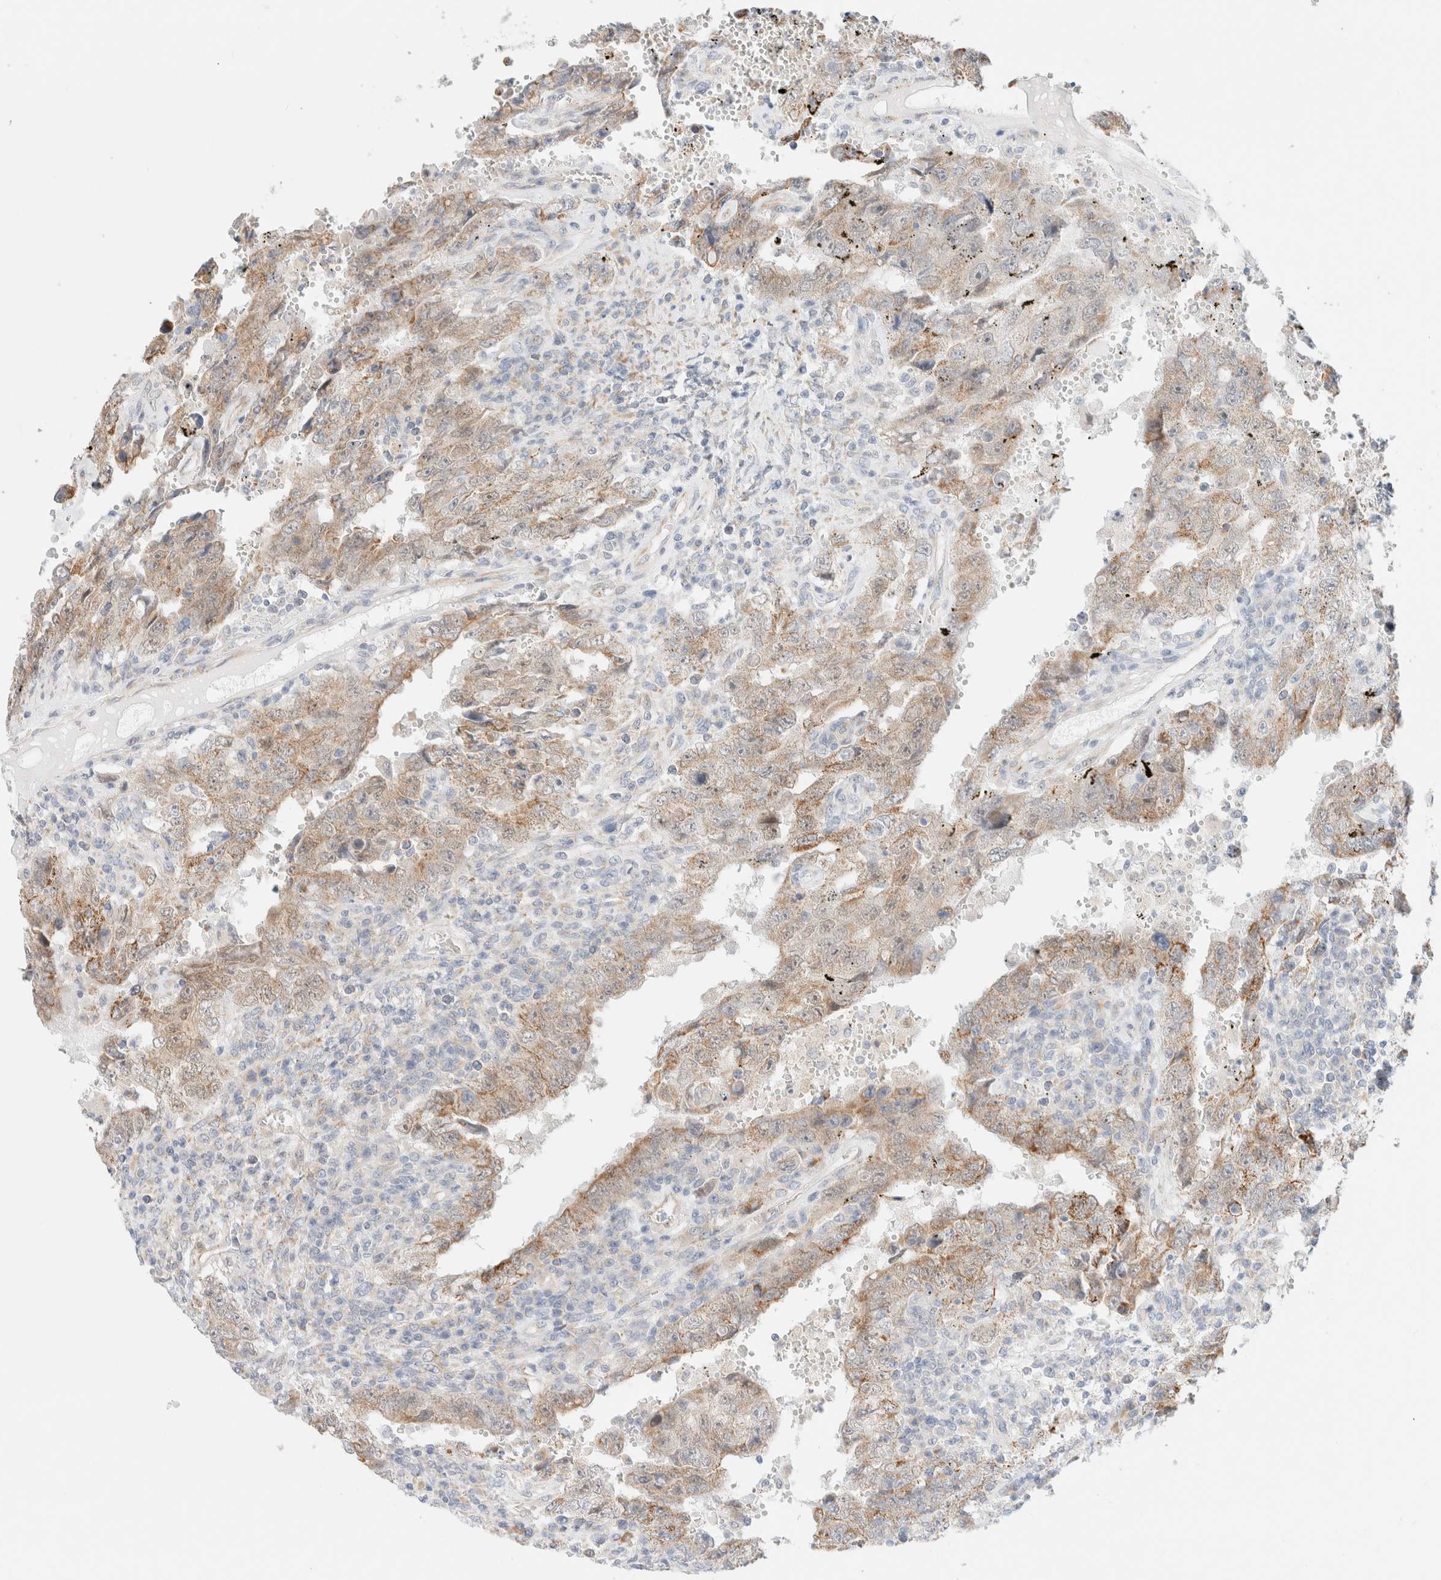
{"staining": {"intensity": "moderate", "quantity": ">75%", "location": "cytoplasmic/membranous"}, "tissue": "testis cancer", "cell_type": "Tumor cells", "image_type": "cancer", "snomed": [{"axis": "morphology", "description": "Carcinoma, Embryonal, NOS"}, {"axis": "topography", "description": "Testis"}], "caption": "Immunohistochemical staining of human testis embryonal carcinoma shows moderate cytoplasmic/membranous protein positivity in about >75% of tumor cells.", "gene": "UNC13B", "patient": {"sex": "male", "age": 26}}